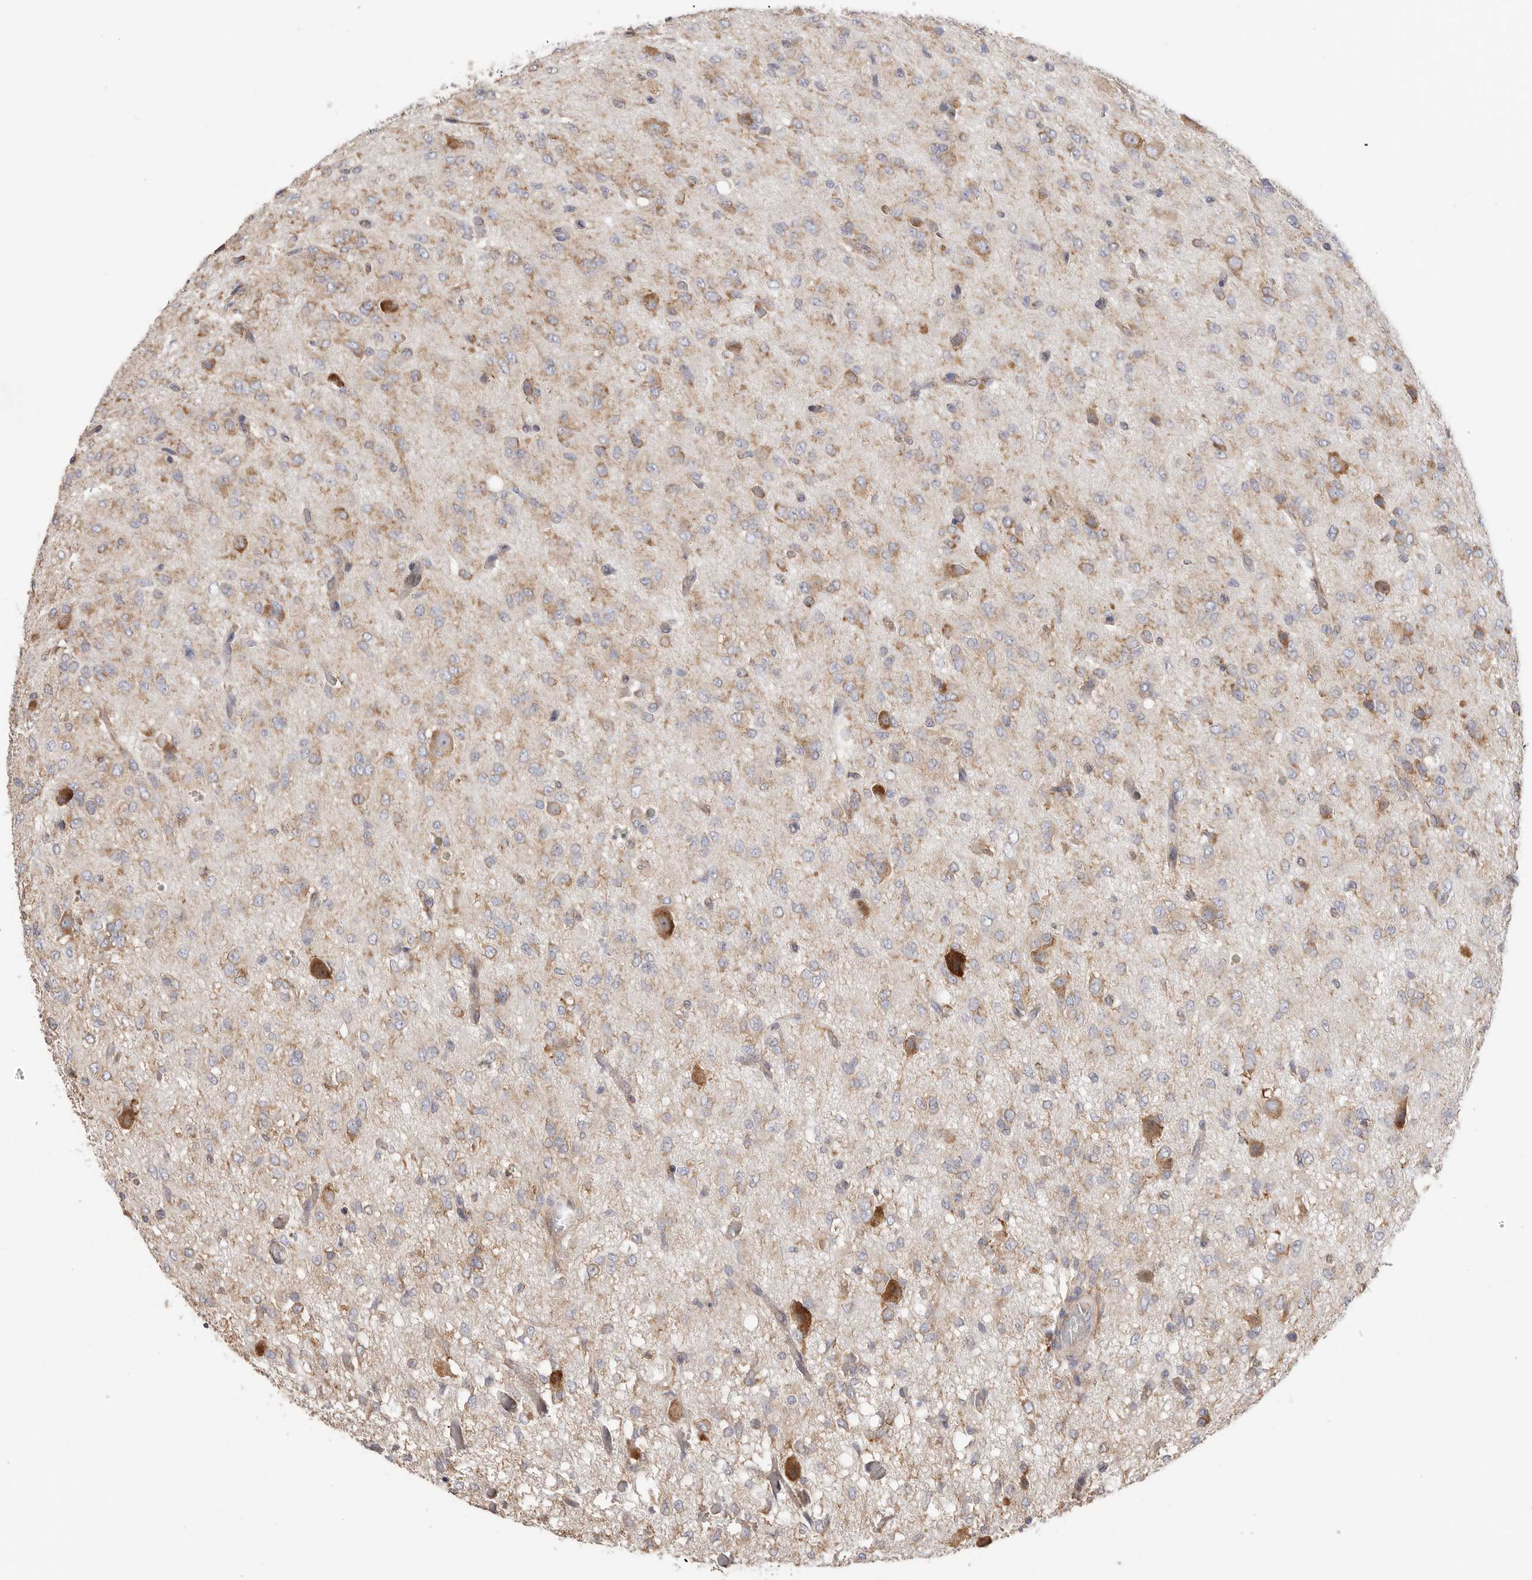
{"staining": {"intensity": "moderate", "quantity": ">75%", "location": "cytoplasmic/membranous"}, "tissue": "glioma", "cell_type": "Tumor cells", "image_type": "cancer", "snomed": [{"axis": "morphology", "description": "Glioma, malignant, High grade"}, {"axis": "topography", "description": "Brain"}], "caption": "Protein expression analysis of malignant glioma (high-grade) displays moderate cytoplasmic/membranous expression in approximately >75% of tumor cells. The protein of interest is shown in brown color, while the nuclei are stained blue.", "gene": "SERBP1", "patient": {"sex": "female", "age": 59}}